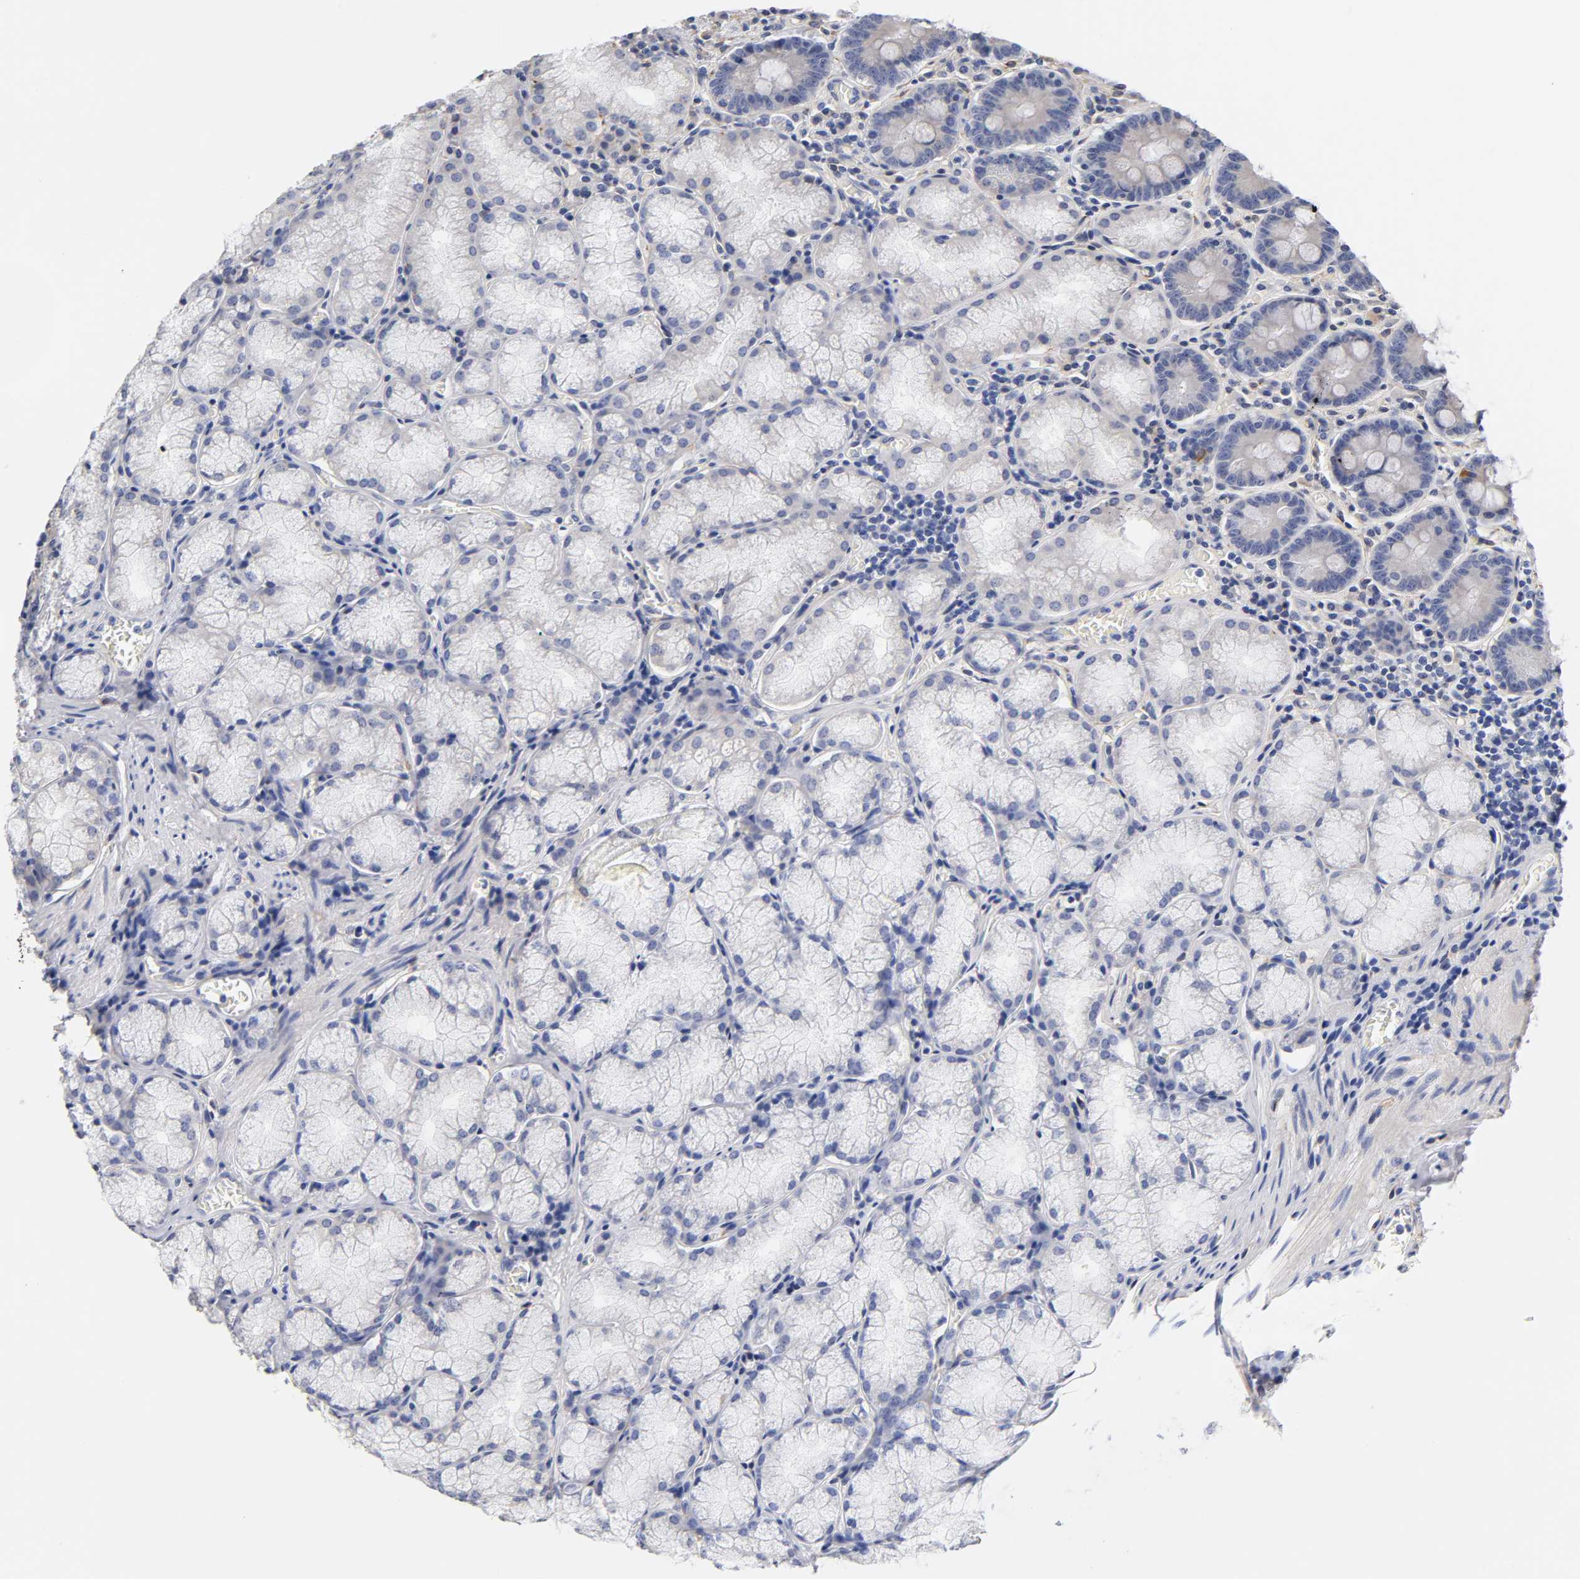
{"staining": {"intensity": "negative", "quantity": "none", "location": "none"}, "tissue": "stomach", "cell_type": "Glandular cells", "image_type": "normal", "snomed": [{"axis": "morphology", "description": "Normal tissue, NOS"}, {"axis": "topography", "description": "Stomach, lower"}], "caption": "Immunohistochemistry photomicrograph of normal stomach: stomach stained with DAB demonstrates no significant protein staining in glandular cells. (DAB IHC visualized using brightfield microscopy, high magnification).", "gene": "LAMB1", "patient": {"sex": "male", "age": 56}}